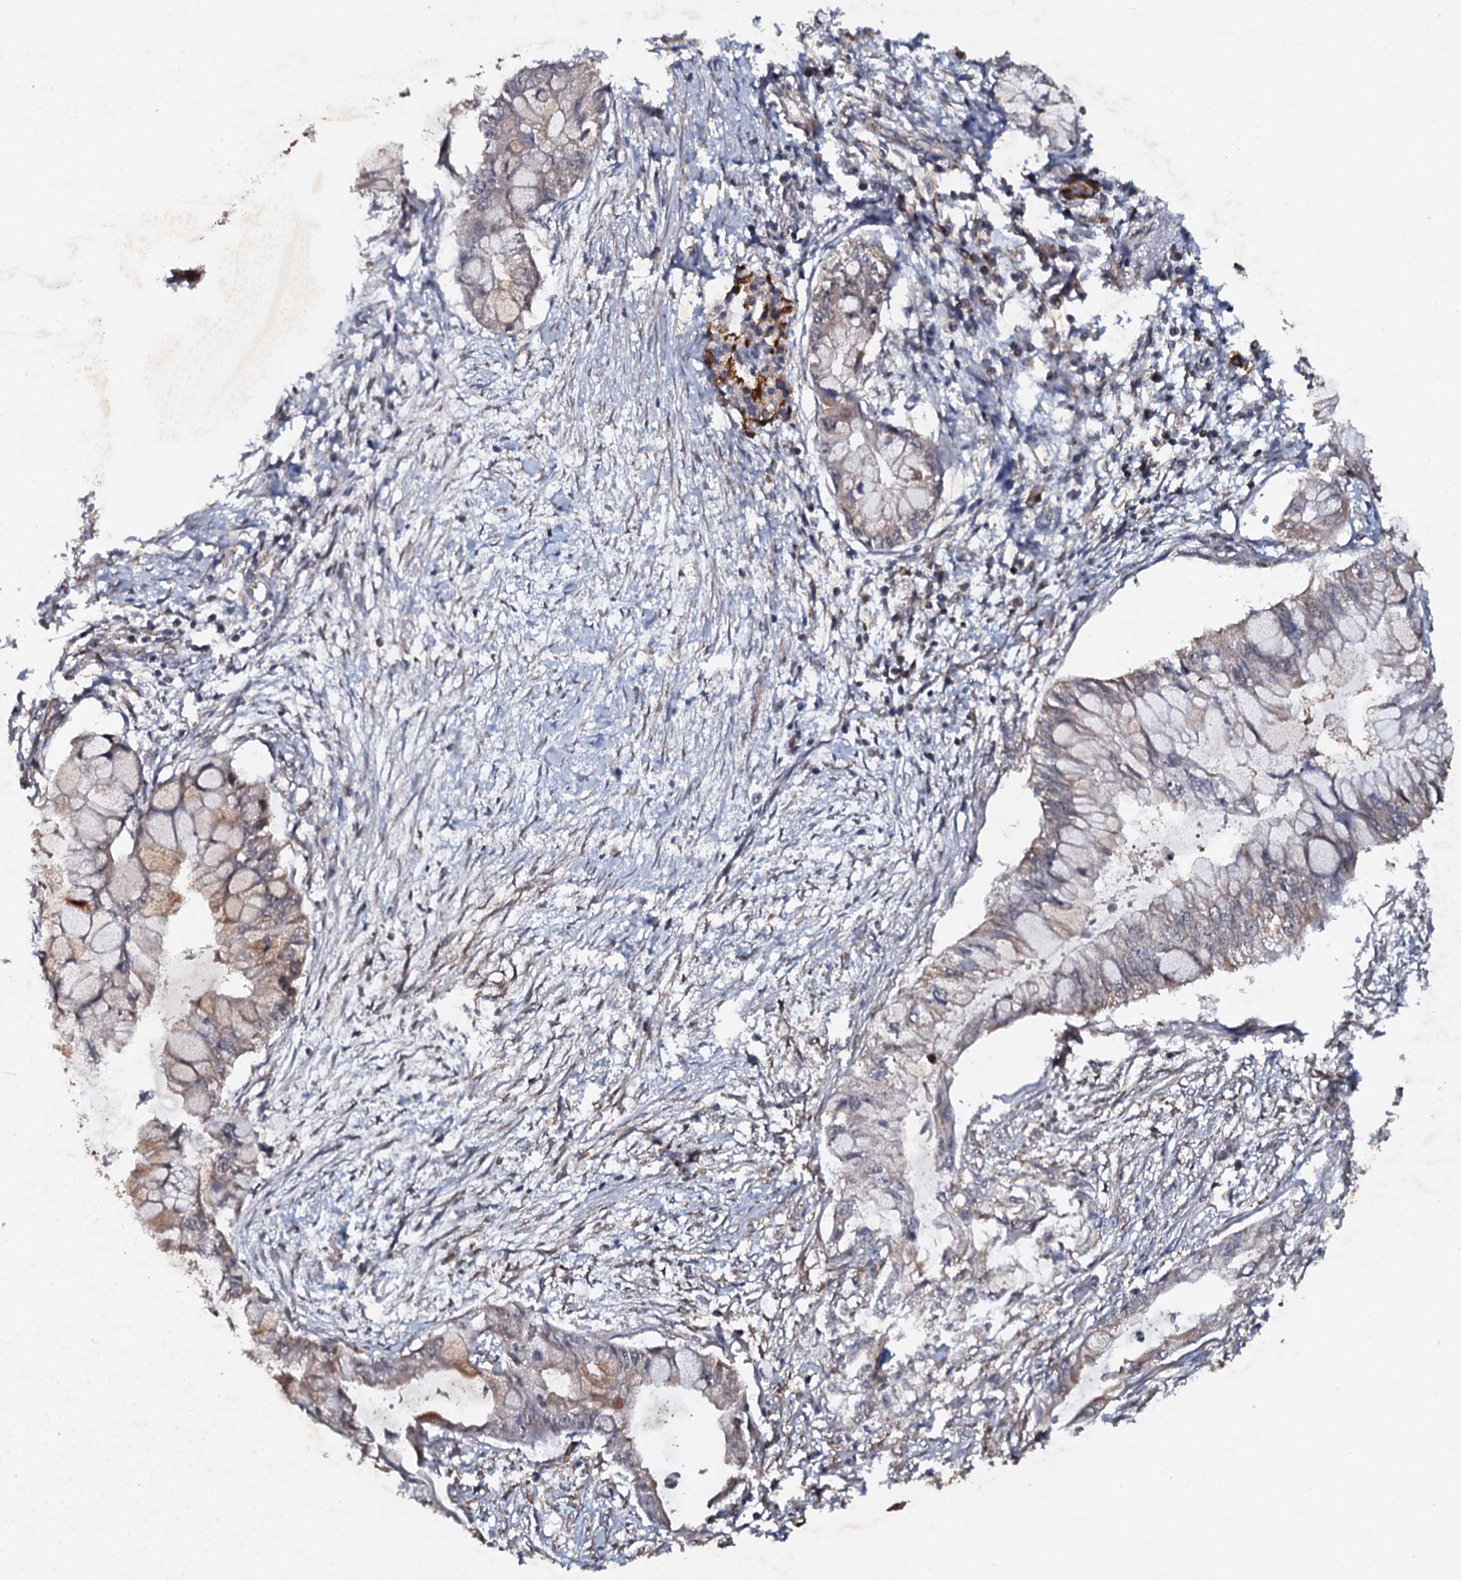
{"staining": {"intensity": "weak", "quantity": "<25%", "location": "cytoplasmic/membranous"}, "tissue": "pancreatic cancer", "cell_type": "Tumor cells", "image_type": "cancer", "snomed": [{"axis": "morphology", "description": "Adenocarcinoma, NOS"}, {"axis": "topography", "description": "Pancreas"}], "caption": "Tumor cells are negative for protein expression in human pancreatic cancer (adenocarcinoma). Brightfield microscopy of immunohistochemistry (IHC) stained with DAB (3,3'-diaminobenzidine) (brown) and hematoxylin (blue), captured at high magnification.", "gene": "ADGRG3", "patient": {"sex": "male", "age": 48}}